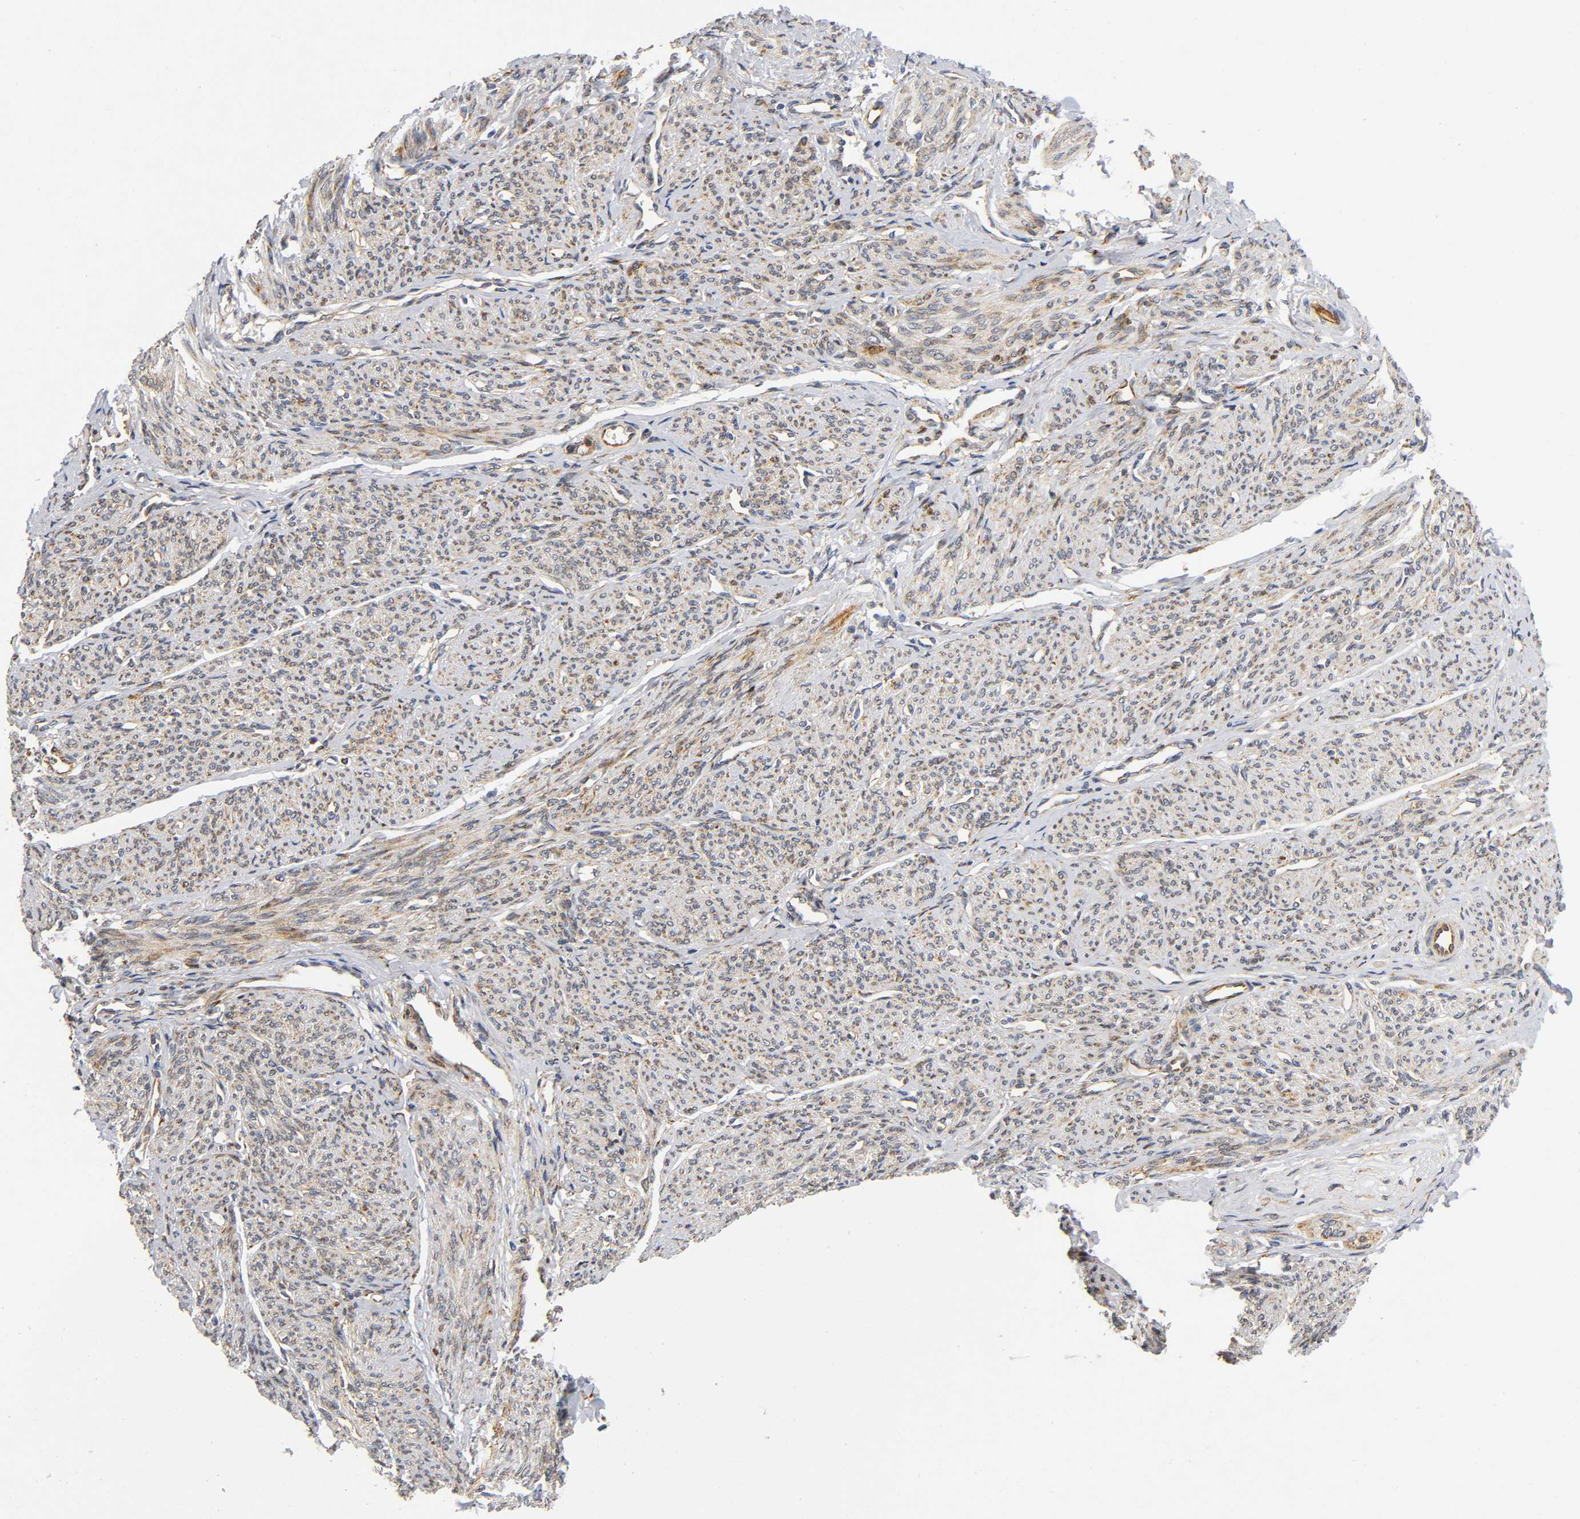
{"staining": {"intensity": "moderate", "quantity": ">75%", "location": "cytoplasmic/membranous"}, "tissue": "smooth muscle", "cell_type": "Smooth muscle cells", "image_type": "normal", "snomed": [{"axis": "morphology", "description": "Normal tissue, NOS"}, {"axis": "topography", "description": "Smooth muscle"}], "caption": "A micrograph showing moderate cytoplasmic/membranous staining in about >75% of smooth muscle cells in unremarkable smooth muscle, as visualized by brown immunohistochemical staining.", "gene": "SOS2", "patient": {"sex": "female", "age": 65}}